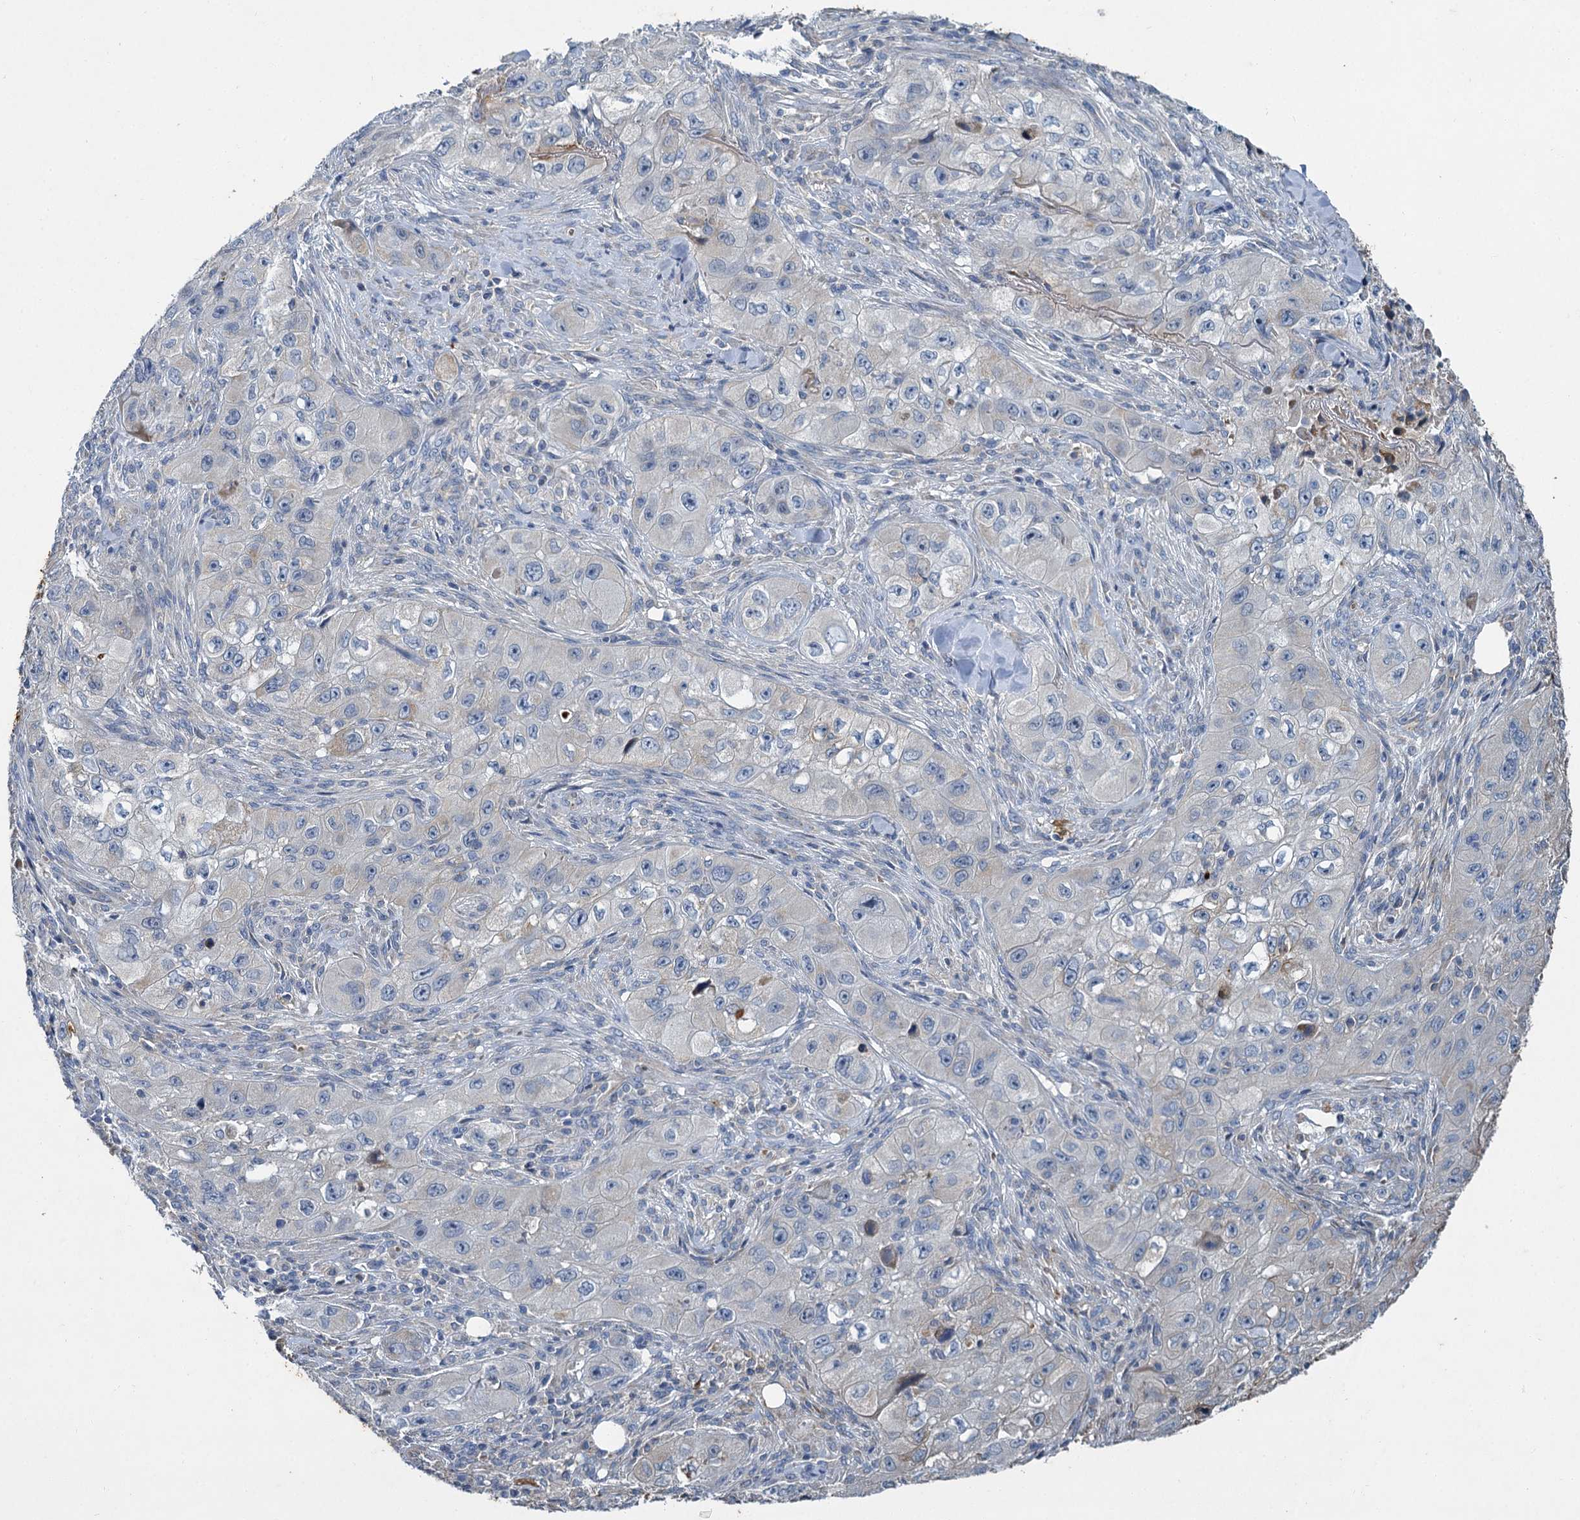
{"staining": {"intensity": "negative", "quantity": "none", "location": "none"}, "tissue": "skin cancer", "cell_type": "Tumor cells", "image_type": "cancer", "snomed": [{"axis": "morphology", "description": "Squamous cell carcinoma, NOS"}, {"axis": "topography", "description": "Skin"}, {"axis": "topography", "description": "Subcutis"}], "caption": "A high-resolution histopathology image shows immunohistochemistry staining of skin cancer, which demonstrates no significant positivity in tumor cells. The staining is performed using DAB (3,3'-diaminobenzidine) brown chromogen with nuclei counter-stained in using hematoxylin.", "gene": "BCS1L", "patient": {"sex": "male", "age": 73}}